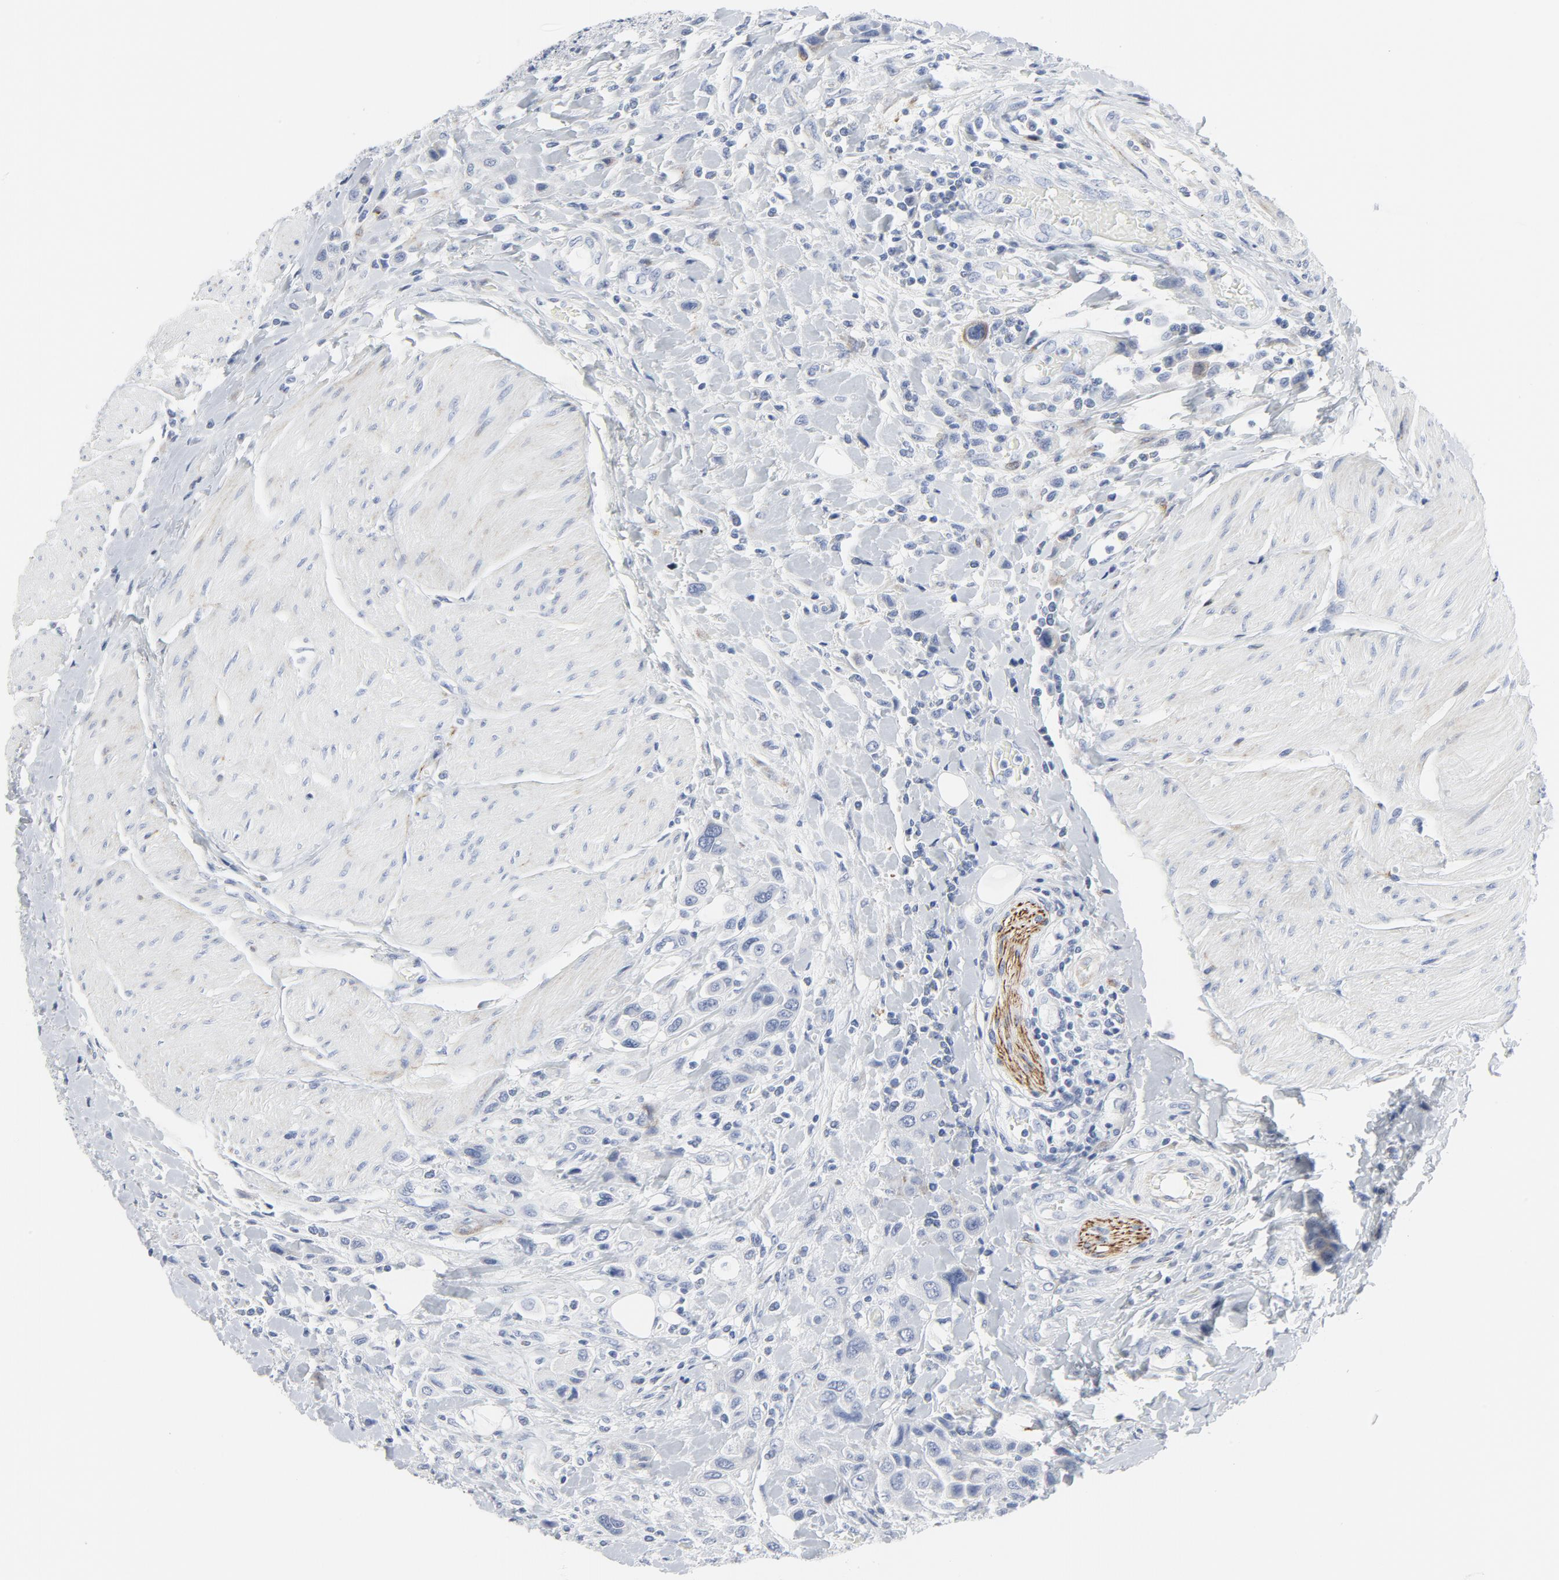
{"staining": {"intensity": "negative", "quantity": "none", "location": "none"}, "tissue": "urothelial cancer", "cell_type": "Tumor cells", "image_type": "cancer", "snomed": [{"axis": "morphology", "description": "Urothelial carcinoma, High grade"}, {"axis": "topography", "description": "Urinary bladder"}], "caption": "A high-resolution image shows immunohistochemistry (IHC) staining of urothelial cancer, which reveals no significant expression in tumor cells.", "gene": "TUBB1", "patient": {"sex": "male", "age": 50}}